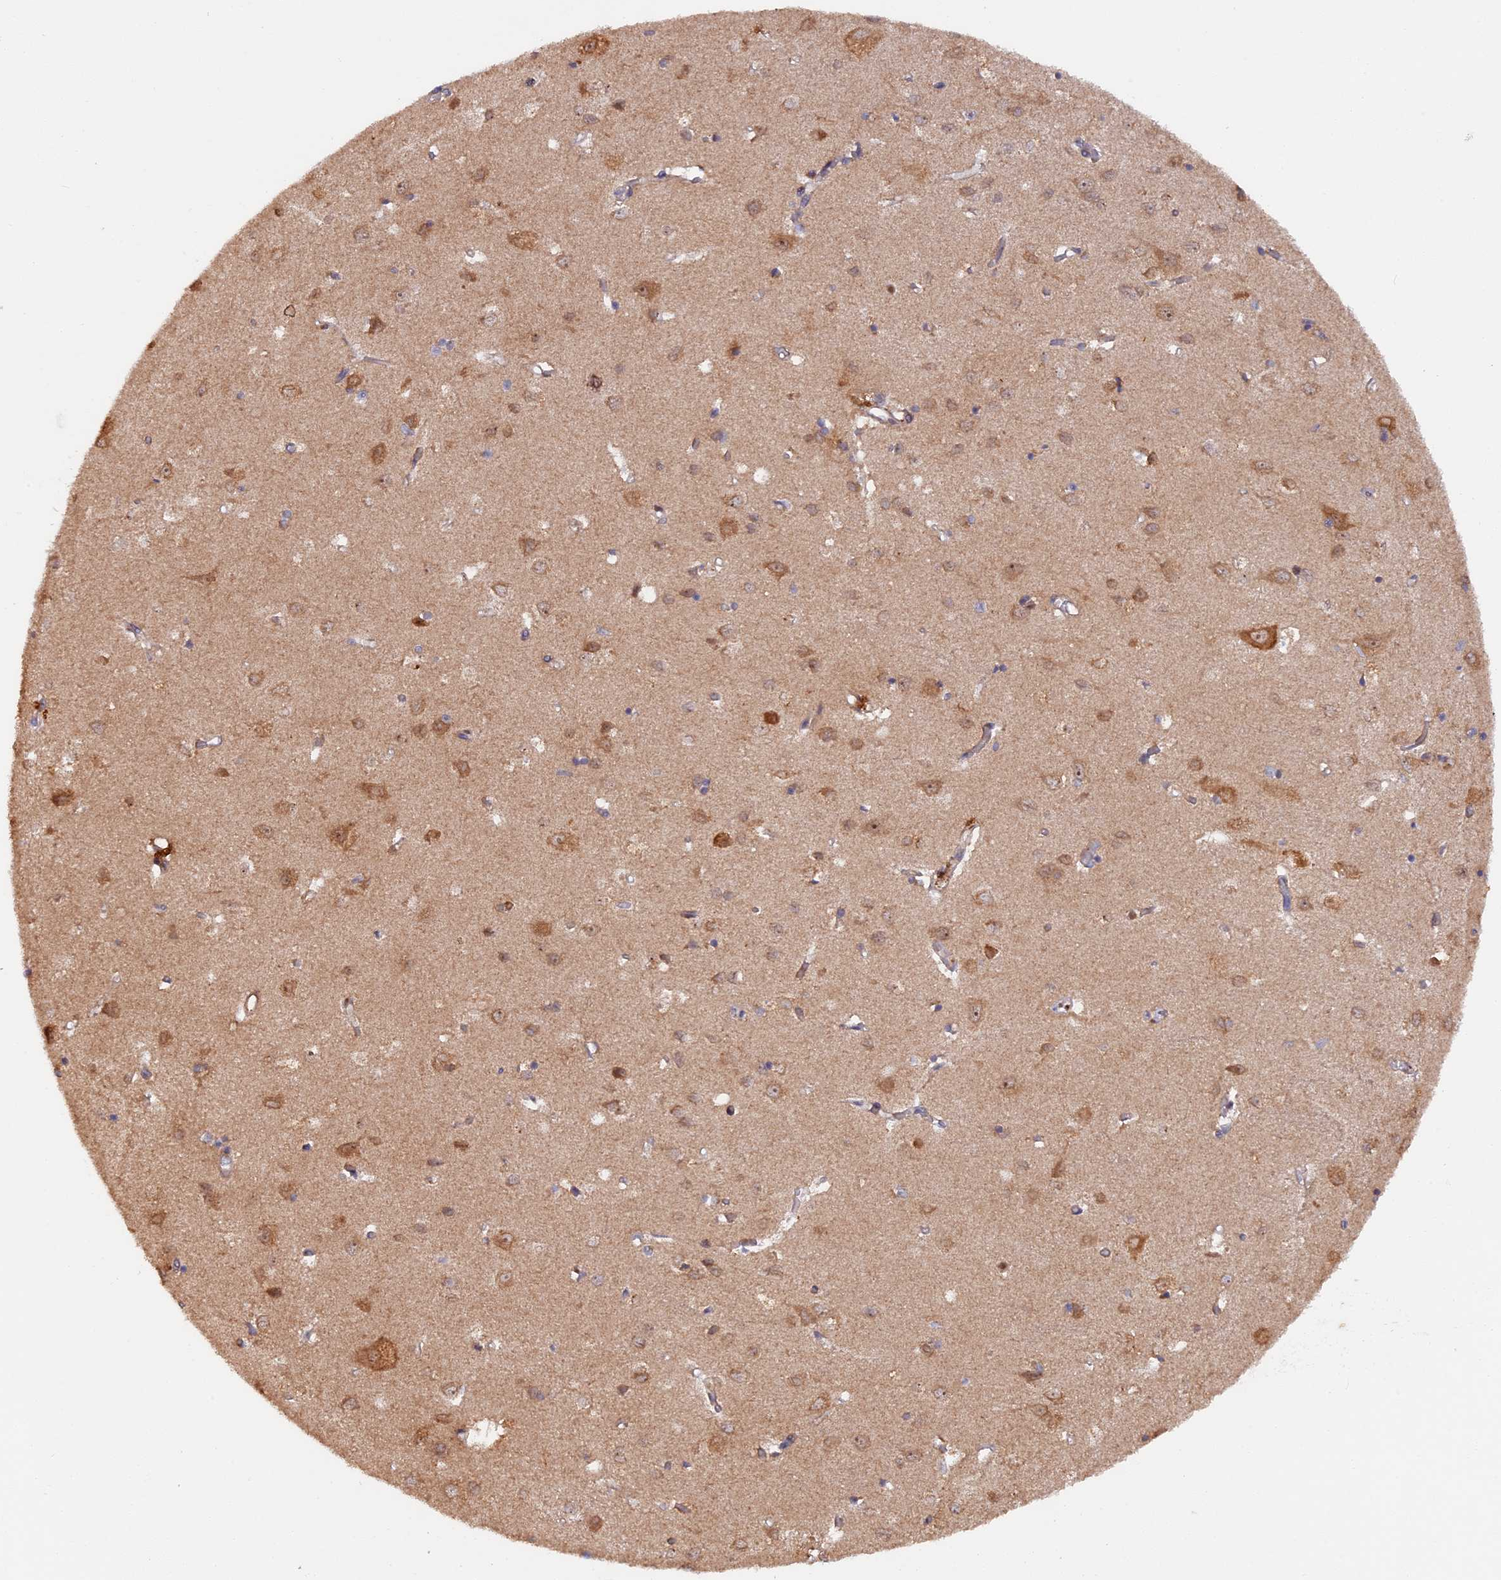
{"staining": {"intensity": "weak", "quantity": "25%-75%", "location": "cytoplasmic/membranous"}, "tissue": "cerebral cortex", "cell_type": "Endothelial cells", "image_type": "normal", "snomed": [{"axis": "morphology", "description": "Normal tissue, NOS"}, {"axis": "topography", "description": "Cerebral cortex"}], "caption": "Protein expression analysis of benign human cerebral cortex reveals weak cytoplasmic/membranous staining in approximately 25%-75% of endothelial cells.", "gene": "FERMT1", "patient": {"sex": "female", "age": 64}}